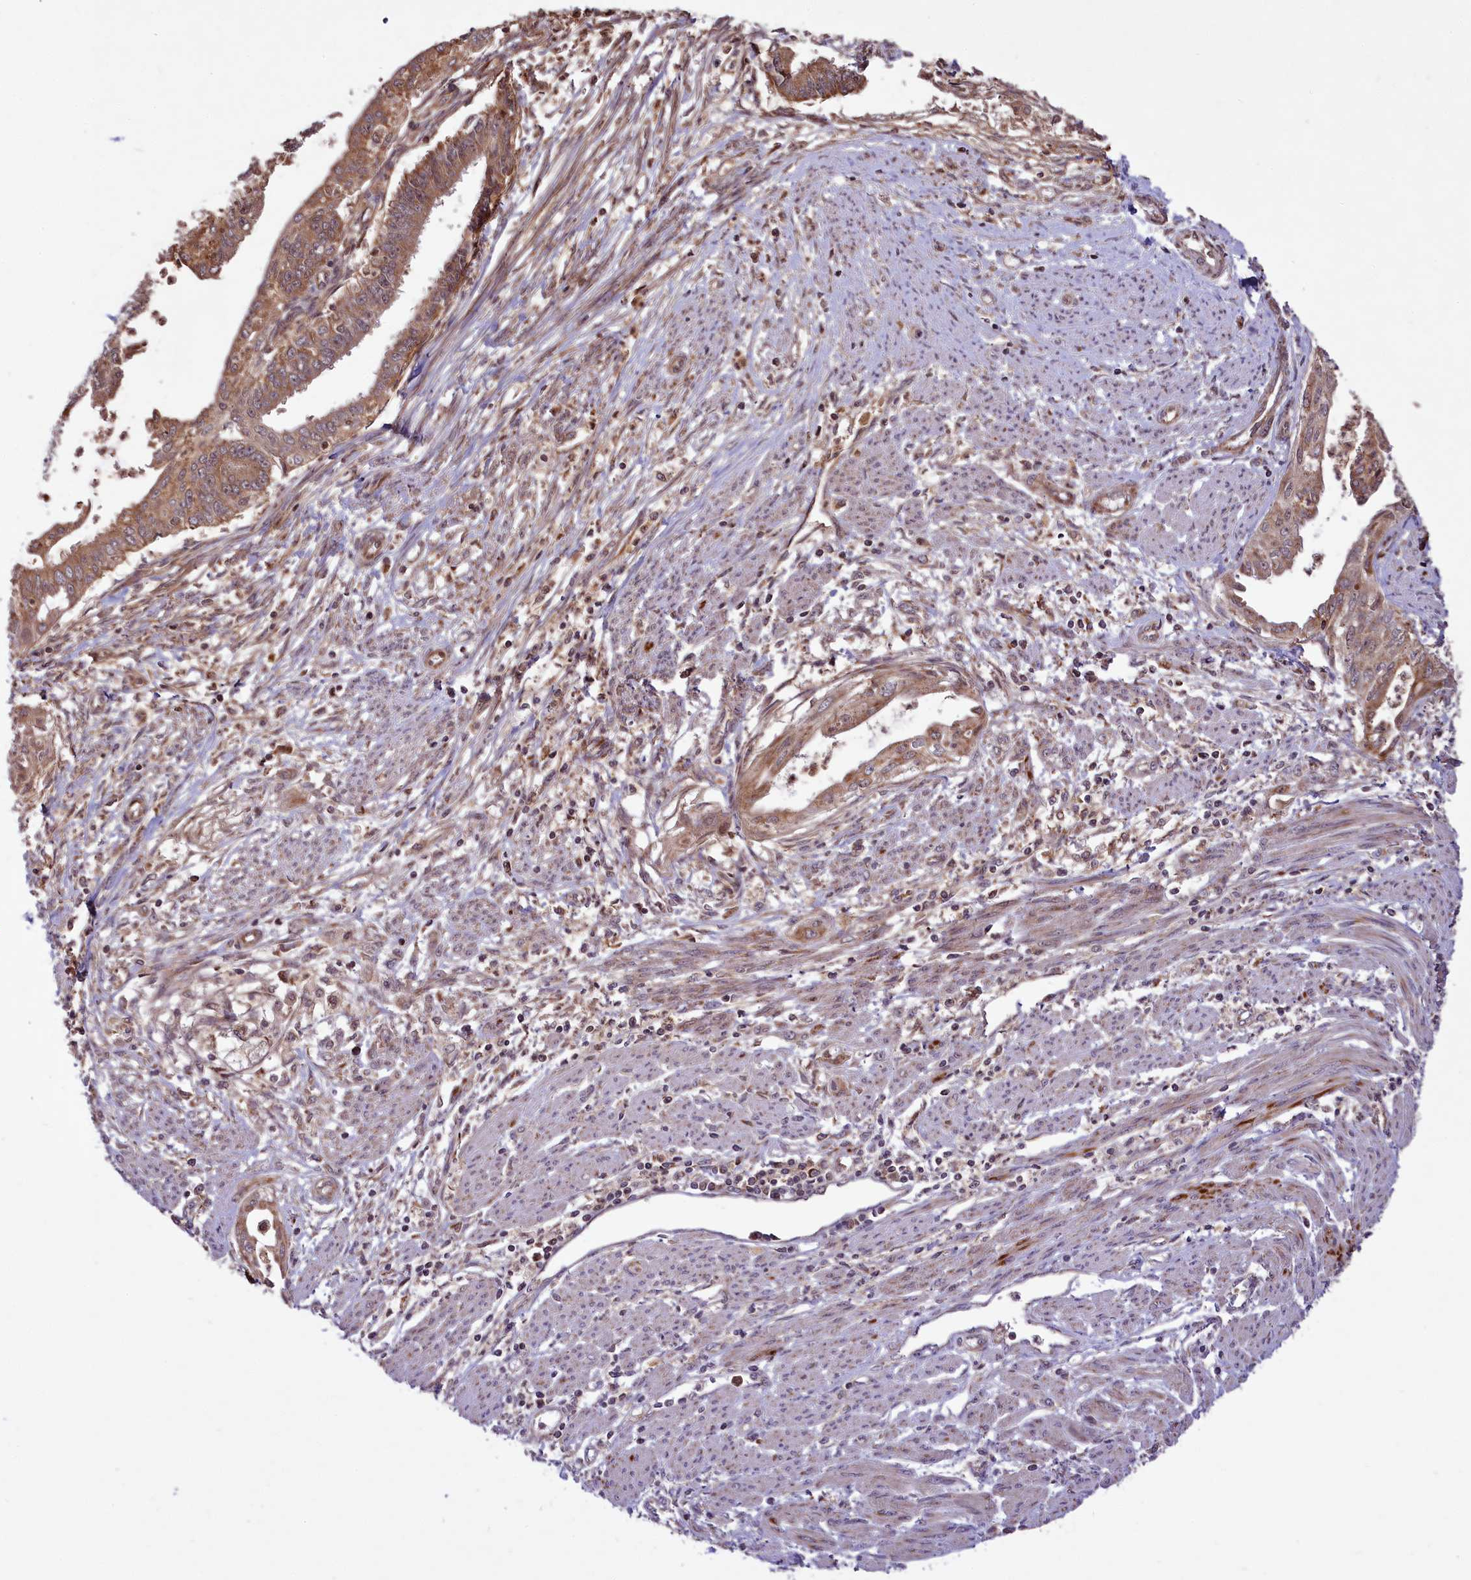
{"staining": {"intensity": "moderate", "quantity": ">75%", "location": "cytoplasmic/membranous"}, "tissue": "endometrial cancer", "cell_type": "Tumor cells", "image_type": "cancer", "snomed": [{"axis": "morphology", "description": "Adenocarcinoma, NOS"}, {"axis": "topography", "description": "Endometrium"}], "caption": "Adenocarcinoma (endometrial) stained with a brown dye exhibits moderate cytoplasmic/membranous positive positivity in approximately >75% of tumor cells.", "gene": "COX17", "patient": {"sex": "female", "age": 73}}